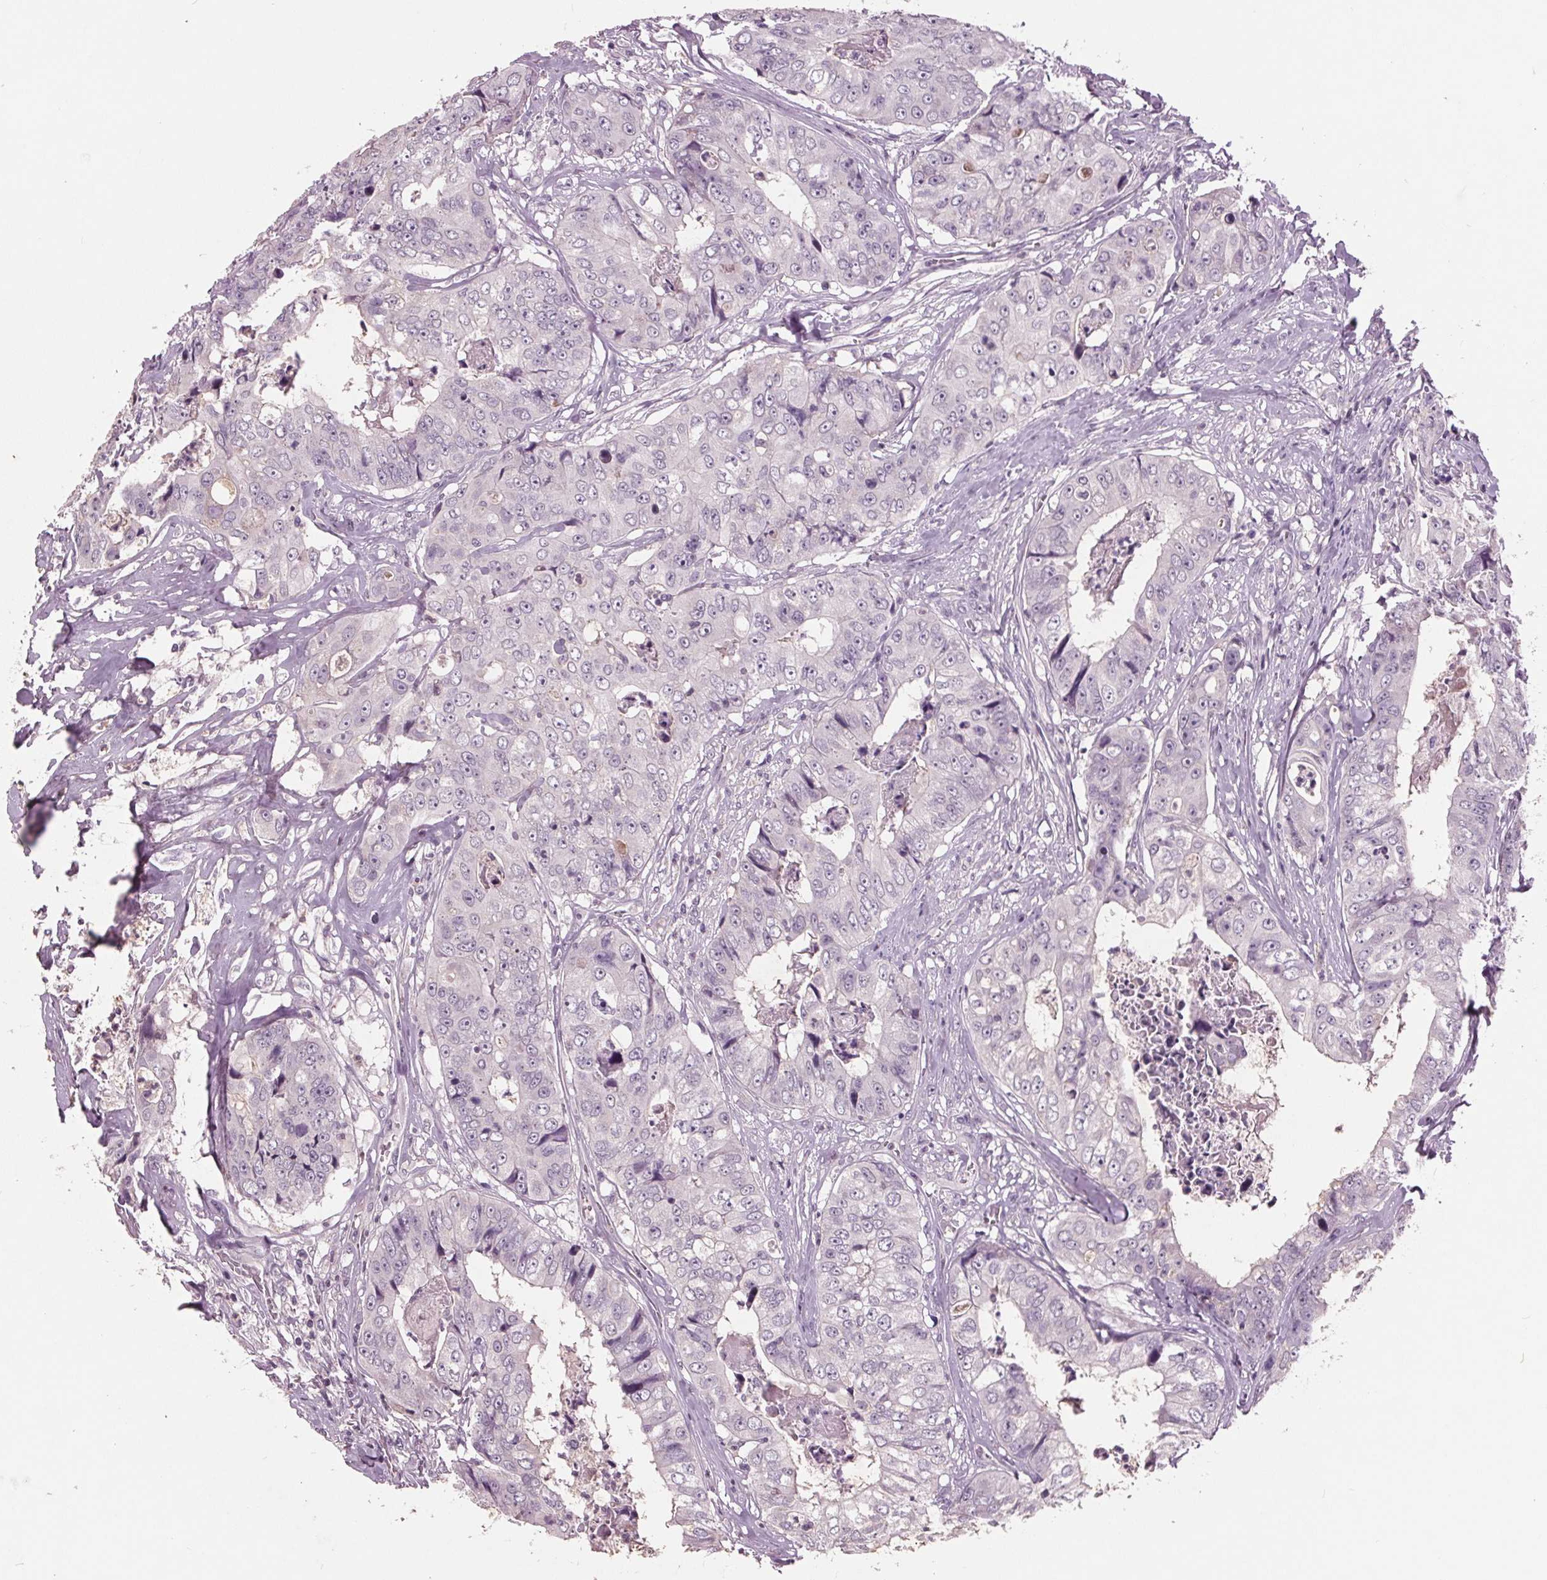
{"staining": {"intensity": "moderate", "quantity": "<25%", "location": "nuclear"}, "tissue": "colorectal cancer", "cell_type": "Tumor cells", "image_type": "cancer", "snomed": [{"axis": "morphology", "description": "Adenocarcinoma, NOS"}, {"axis": "topography", "description": "Rectum"}], "caption": "Adenocarcinoma (colorectal) was stained to show a protein in brown. There is low levels of moderate nuclear staining in about <25% of tumor cells.", "gene": "C6", "patient": {"sex": "female", "age": 62}}